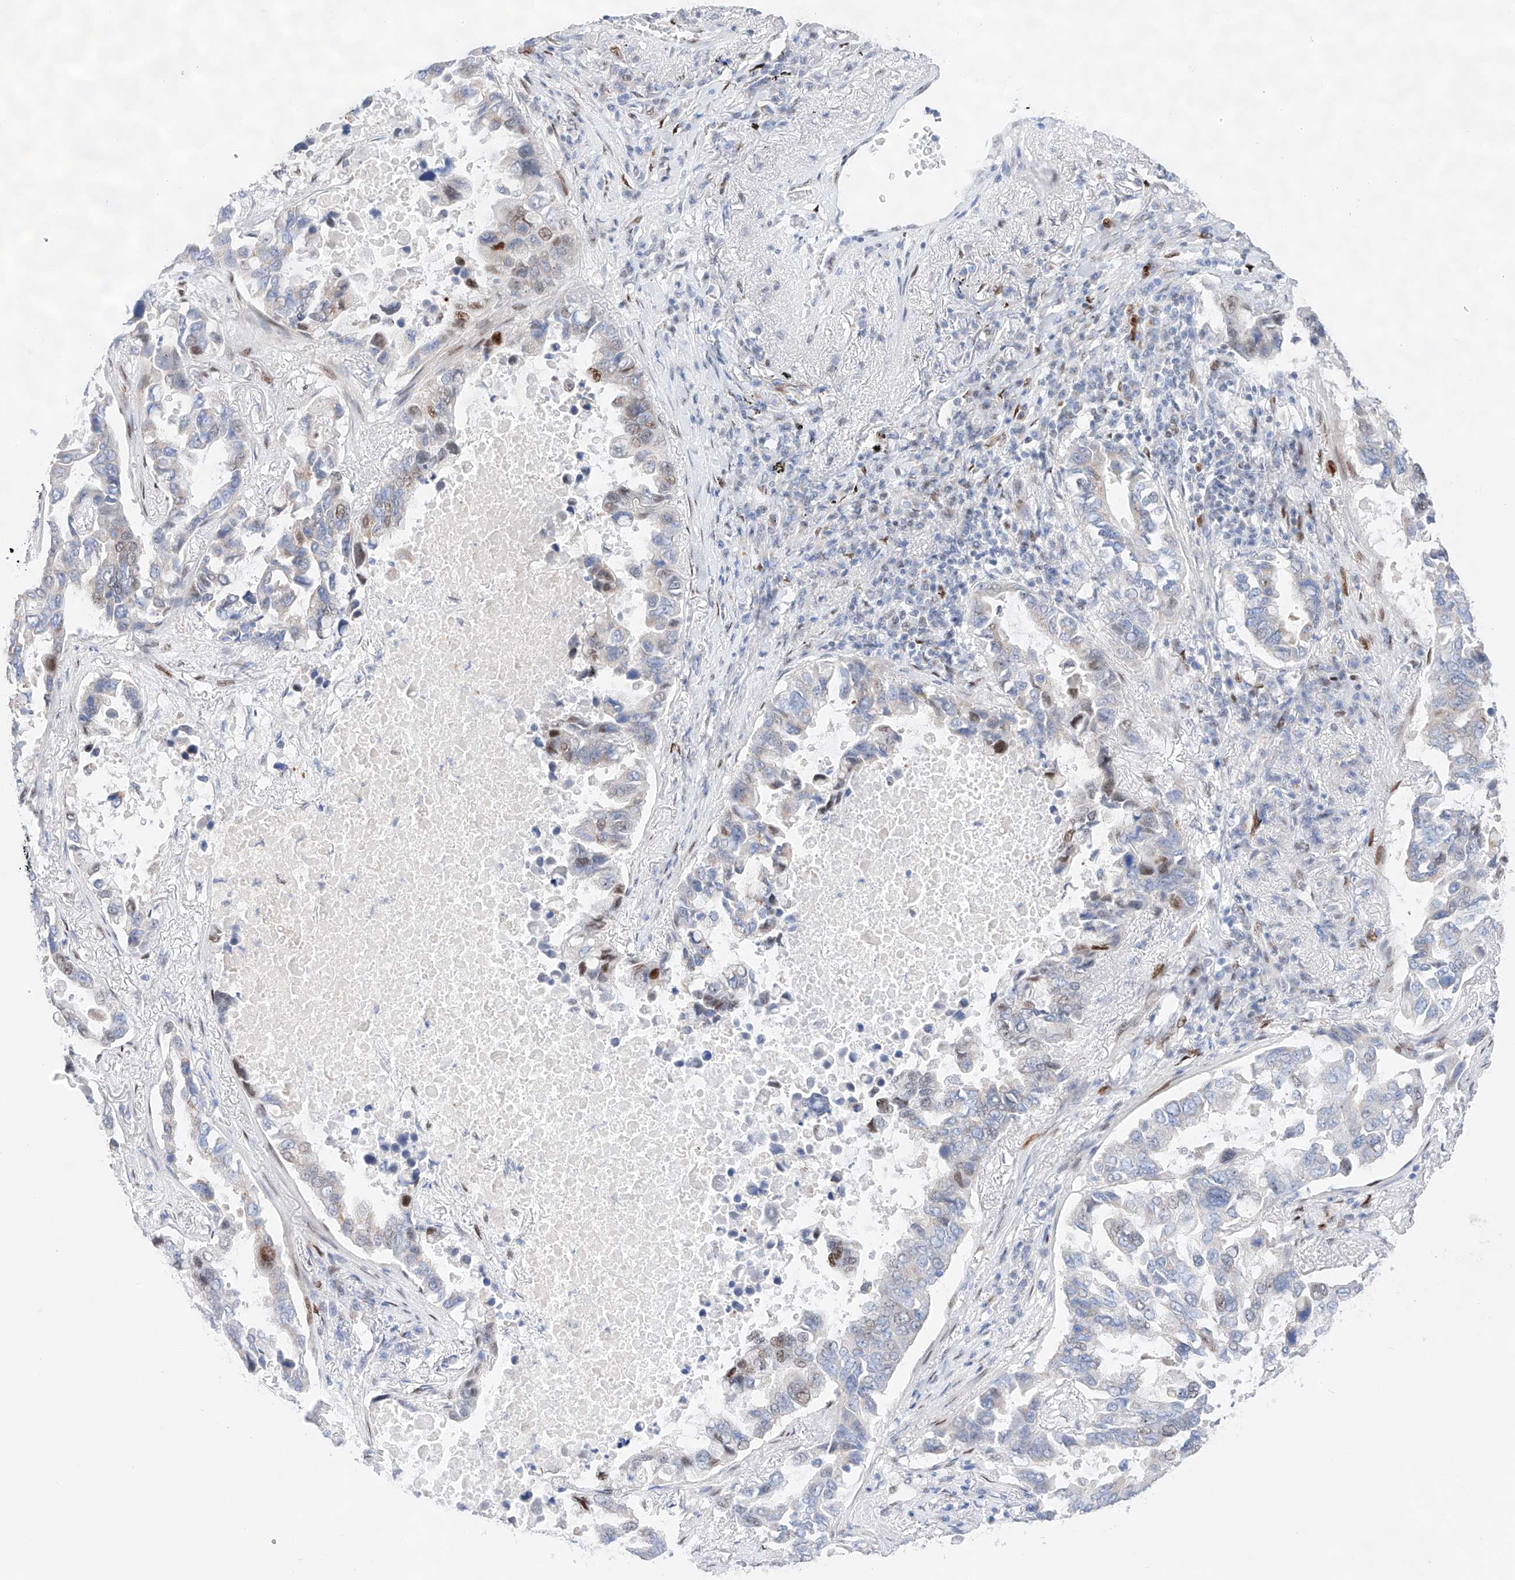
{"staining": {"intensity": "moderate", "quantity": "<25%", "location": "nuclear"}, "tissue": "lung cancer", "cell_type": "Tumor cells", "image_type": "cancer", "snomed": [{"axis": "morphology", "description": "Adenocarcinoma, NOS"}, {"axis": "topography", "description": "Lung"}], "caption": "Immunohistochemical staining of lung adenocarcinoma exhibits low levels of moderate nuclear protein expression in approximately <25% of tumor cells.", "gene": "NT5C3B", "patient": {"sex": "male", "age": 64}}